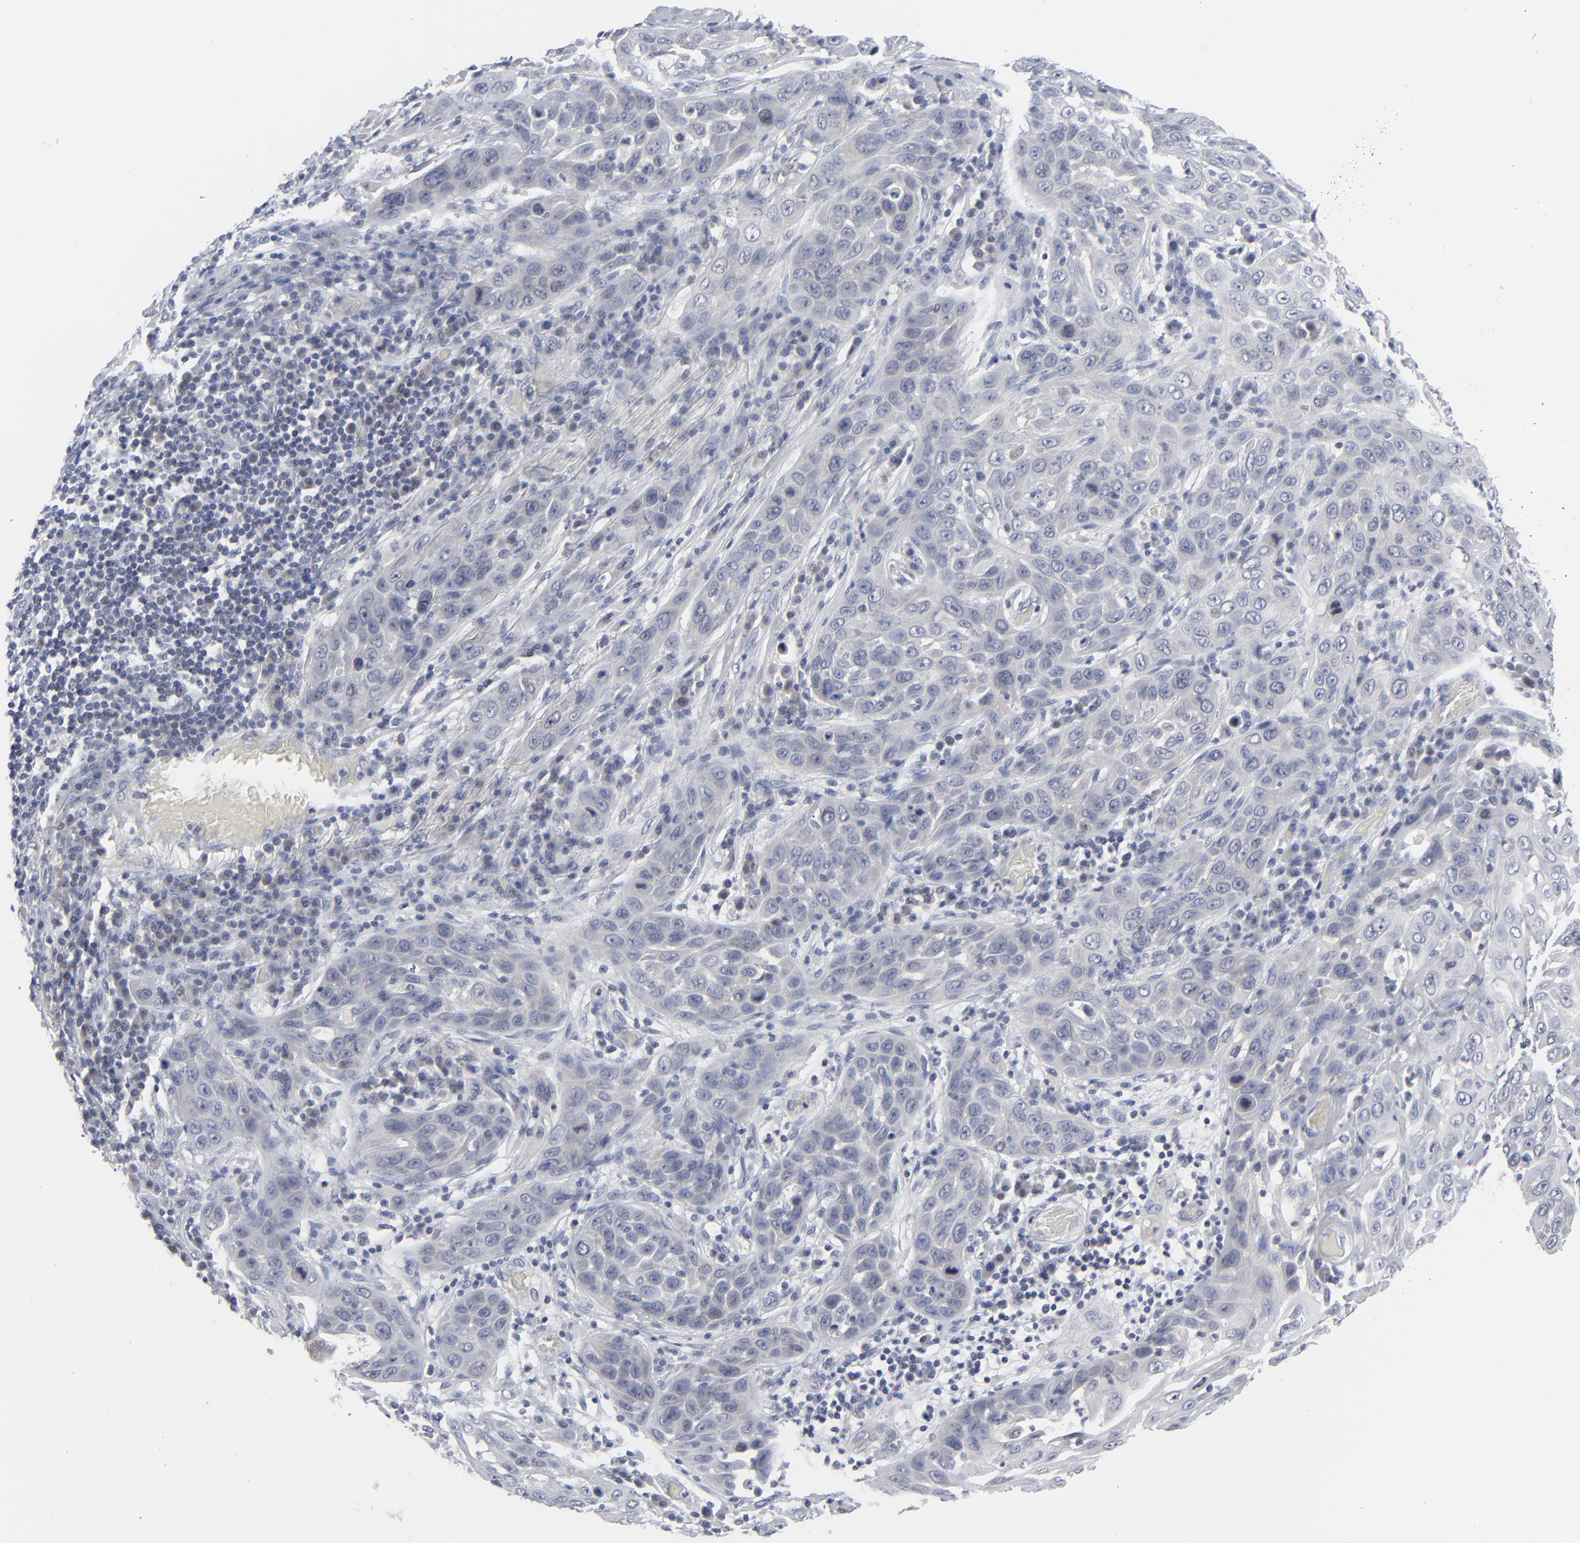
{"staining": {"intensity": "negative", "quantity": "none", "location": "none"}, "tissue": "skin cancer", "cell_type": "Tumor cells", "image_type": "cancer", "snomed": [{"axis": "morphology", "description": "Squamous cell carcinoma, NOS"}, {"axis": "topography", "description": "Skin"}], "caption": "DAB (3,3'-diaminobenzidine) immunohistochemical staining of human skin squamous cell carcinoma reveals no significant positivity in tumor cells. (DAB IHC visualized using brightfield microscopy, high magnification).", "gene": "NUP88", "patient": {"sex": "male", "age": 84}}